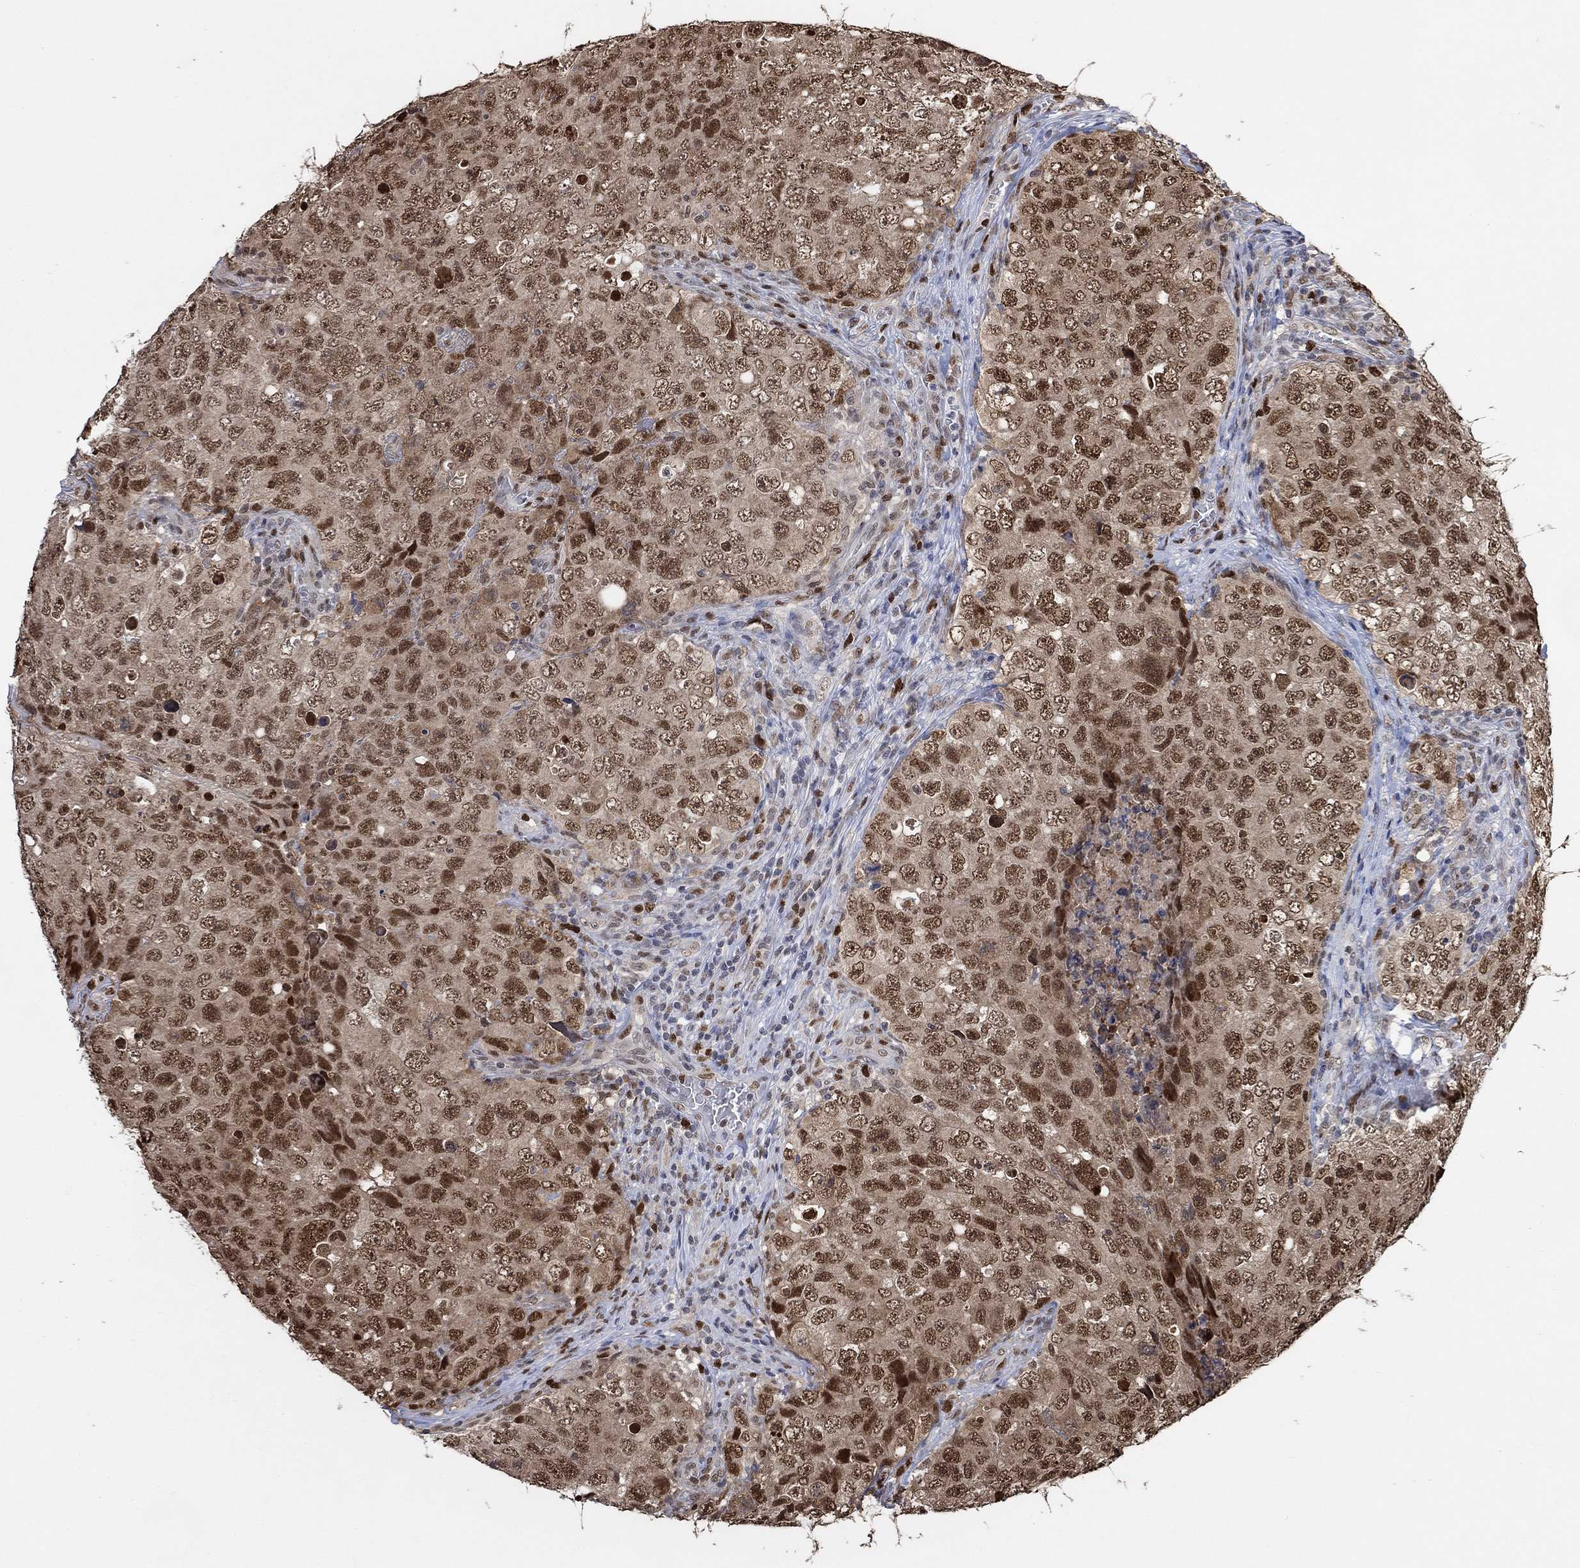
{"staining": {"intensity": "moderate", "quantity": ">75%", "location": "cytoplasmic/membranous,nuclear"}, "tissue": "testis cancer", "cell_type": "Tumor cells", "image_type": "cancer", "snomed": [{"axis": "morphology", "description": "Seminoma, NOS"}, {"axis": "topography", "description": "Testis"}], "caption": "The image exhibits staining of testis cancer (seminoma), revealing moderate cytoplasmic/membranous and nuclear protein expression (brown color) within tumor cells.", "gene": "RAD54L2", "patient": {"sex": "male", "age": 34}}